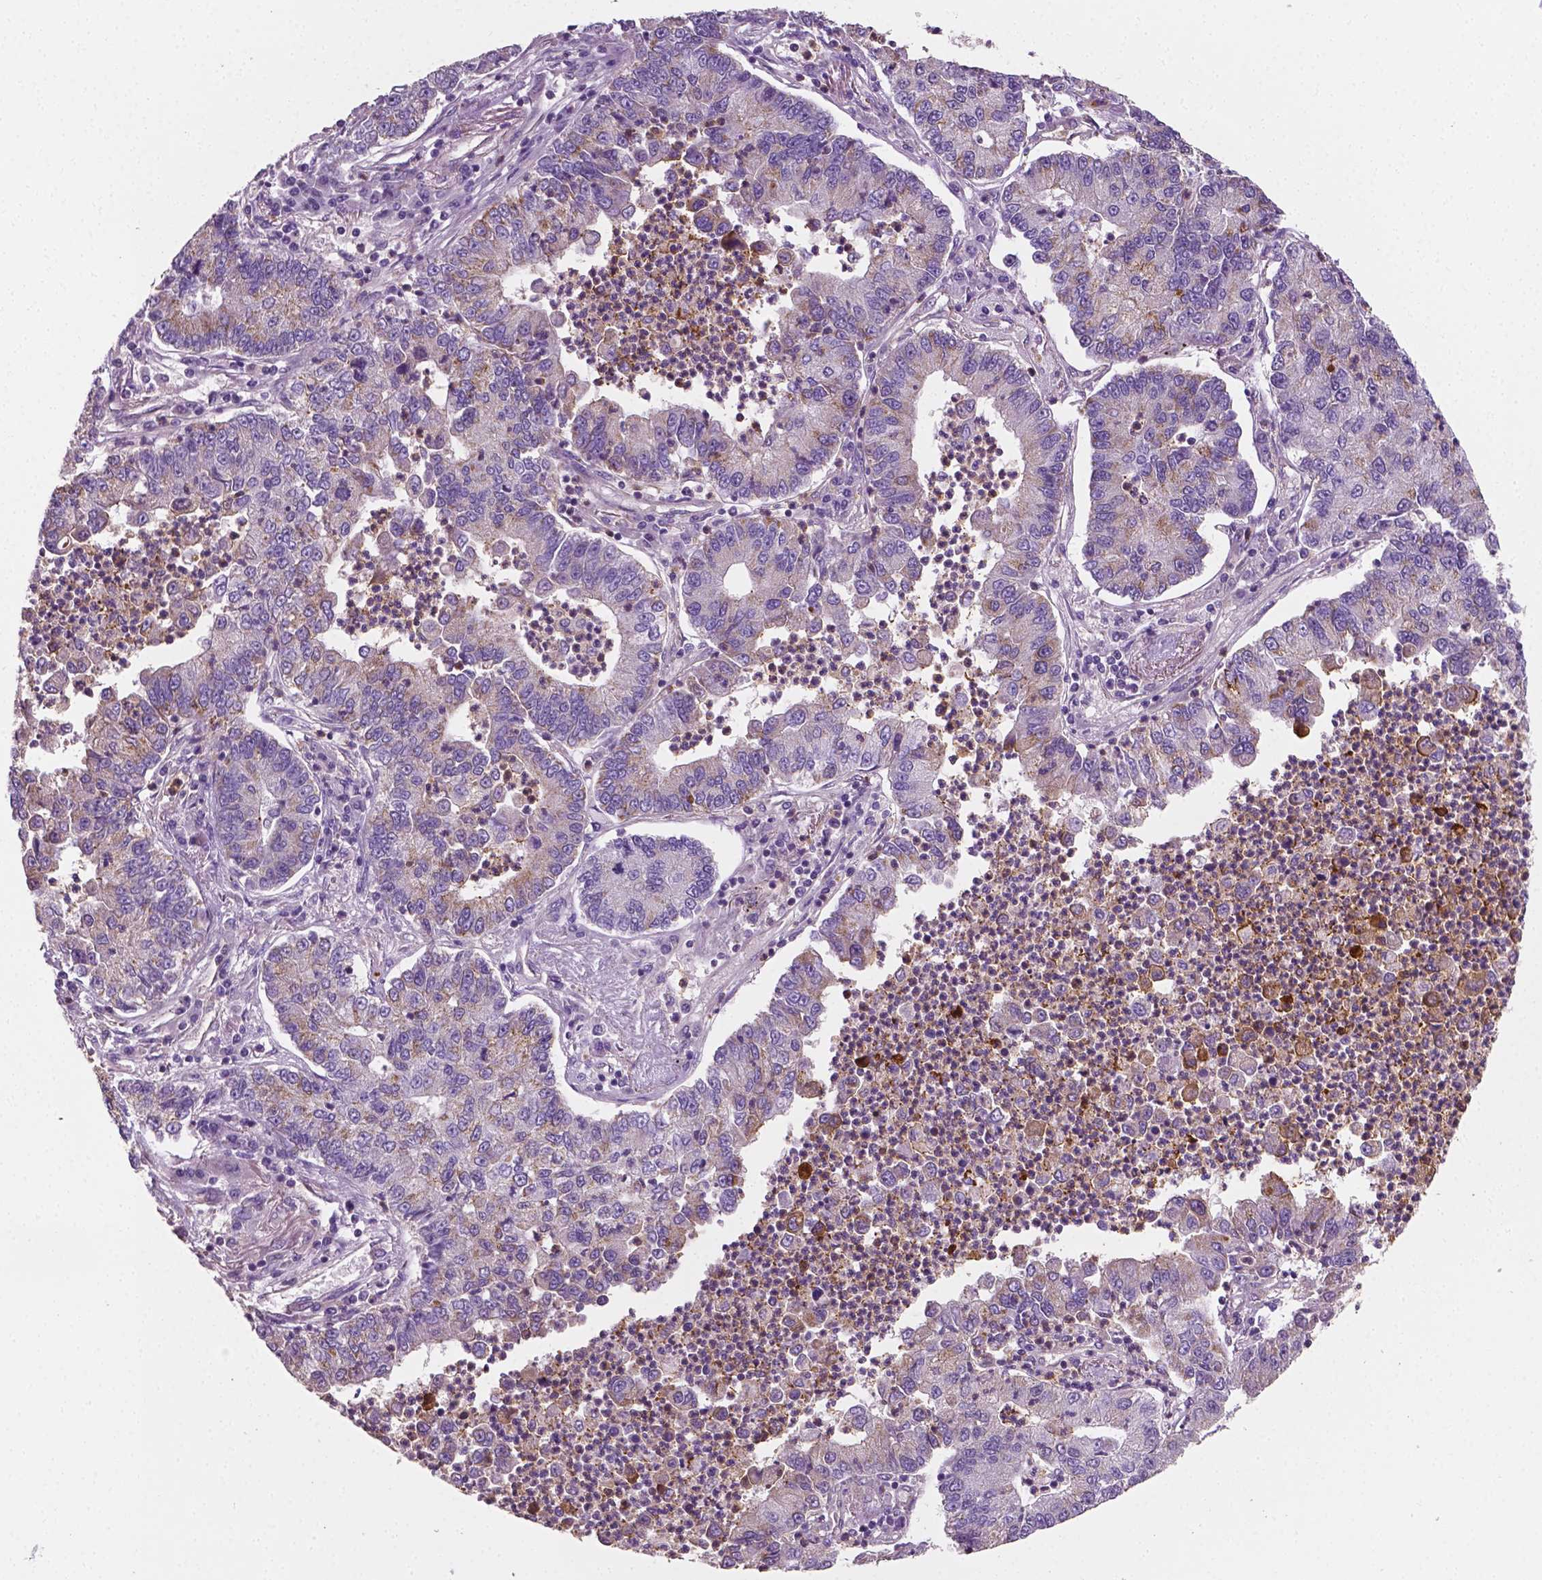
{"staining": {"intensity": "weak", "quantity": "<25%", "location": "cytoplasmic/membranous"}, "tissue": "lung cancer", "cell_type": "Tumor cells", "image_type": "cancer", "snomed": [{"axis": "morphology", "description": "Adenocarcinoma, NOS"}, {"axis": "topography", "description": "Lung"}], "caption": "IHC of human lung cancer (adenocarcinoma) exhibits no expression in tumor cells.", "gene": "PTX3", "patient": {"sex": "female", "age": 57}}